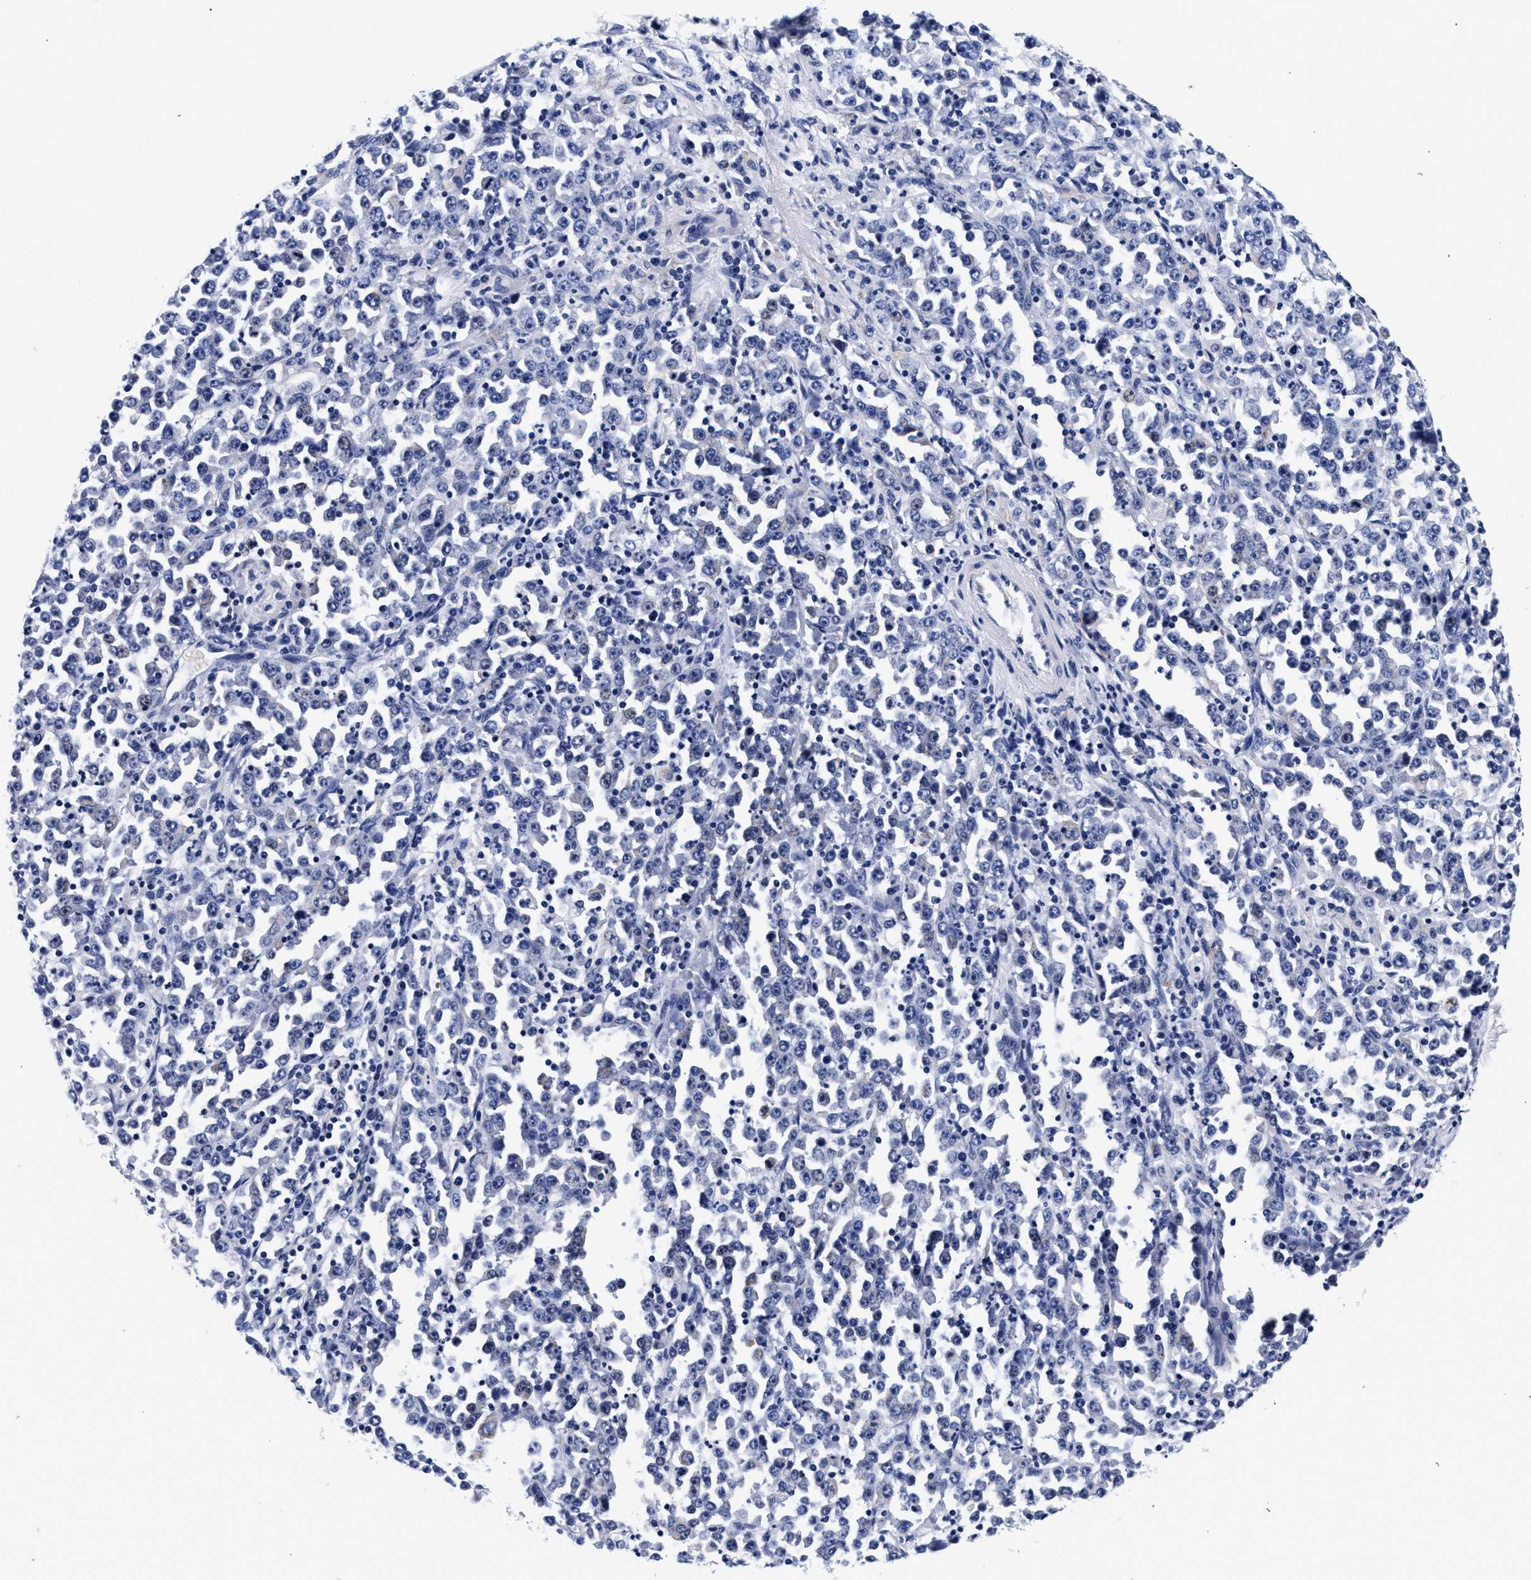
{"staining": {"intensity": "negative", "quantity": "none", "location": "none"}, "tissue": "stomach cancer", "cell_type": "Tumor cells", "image_type": "cancer", "snomed": [{"axis": "morphology", "description": "Normal tissue, NOS"}, {"axis": "morphology", "description": "Adenocarcinoma, NOS"}, {"axis": "topography", "description": "Stomach, upper"}, {"axis": "topography", "description": "Stomach"}], "caption": "Immunohistochemistry photomicrograph of human stomach adenocarcinoma stained for a protein (brown), which reveals no positivity in tumor cells.", "gene": "RAB3B", "patient": {"sex": "male", "age": 59}}